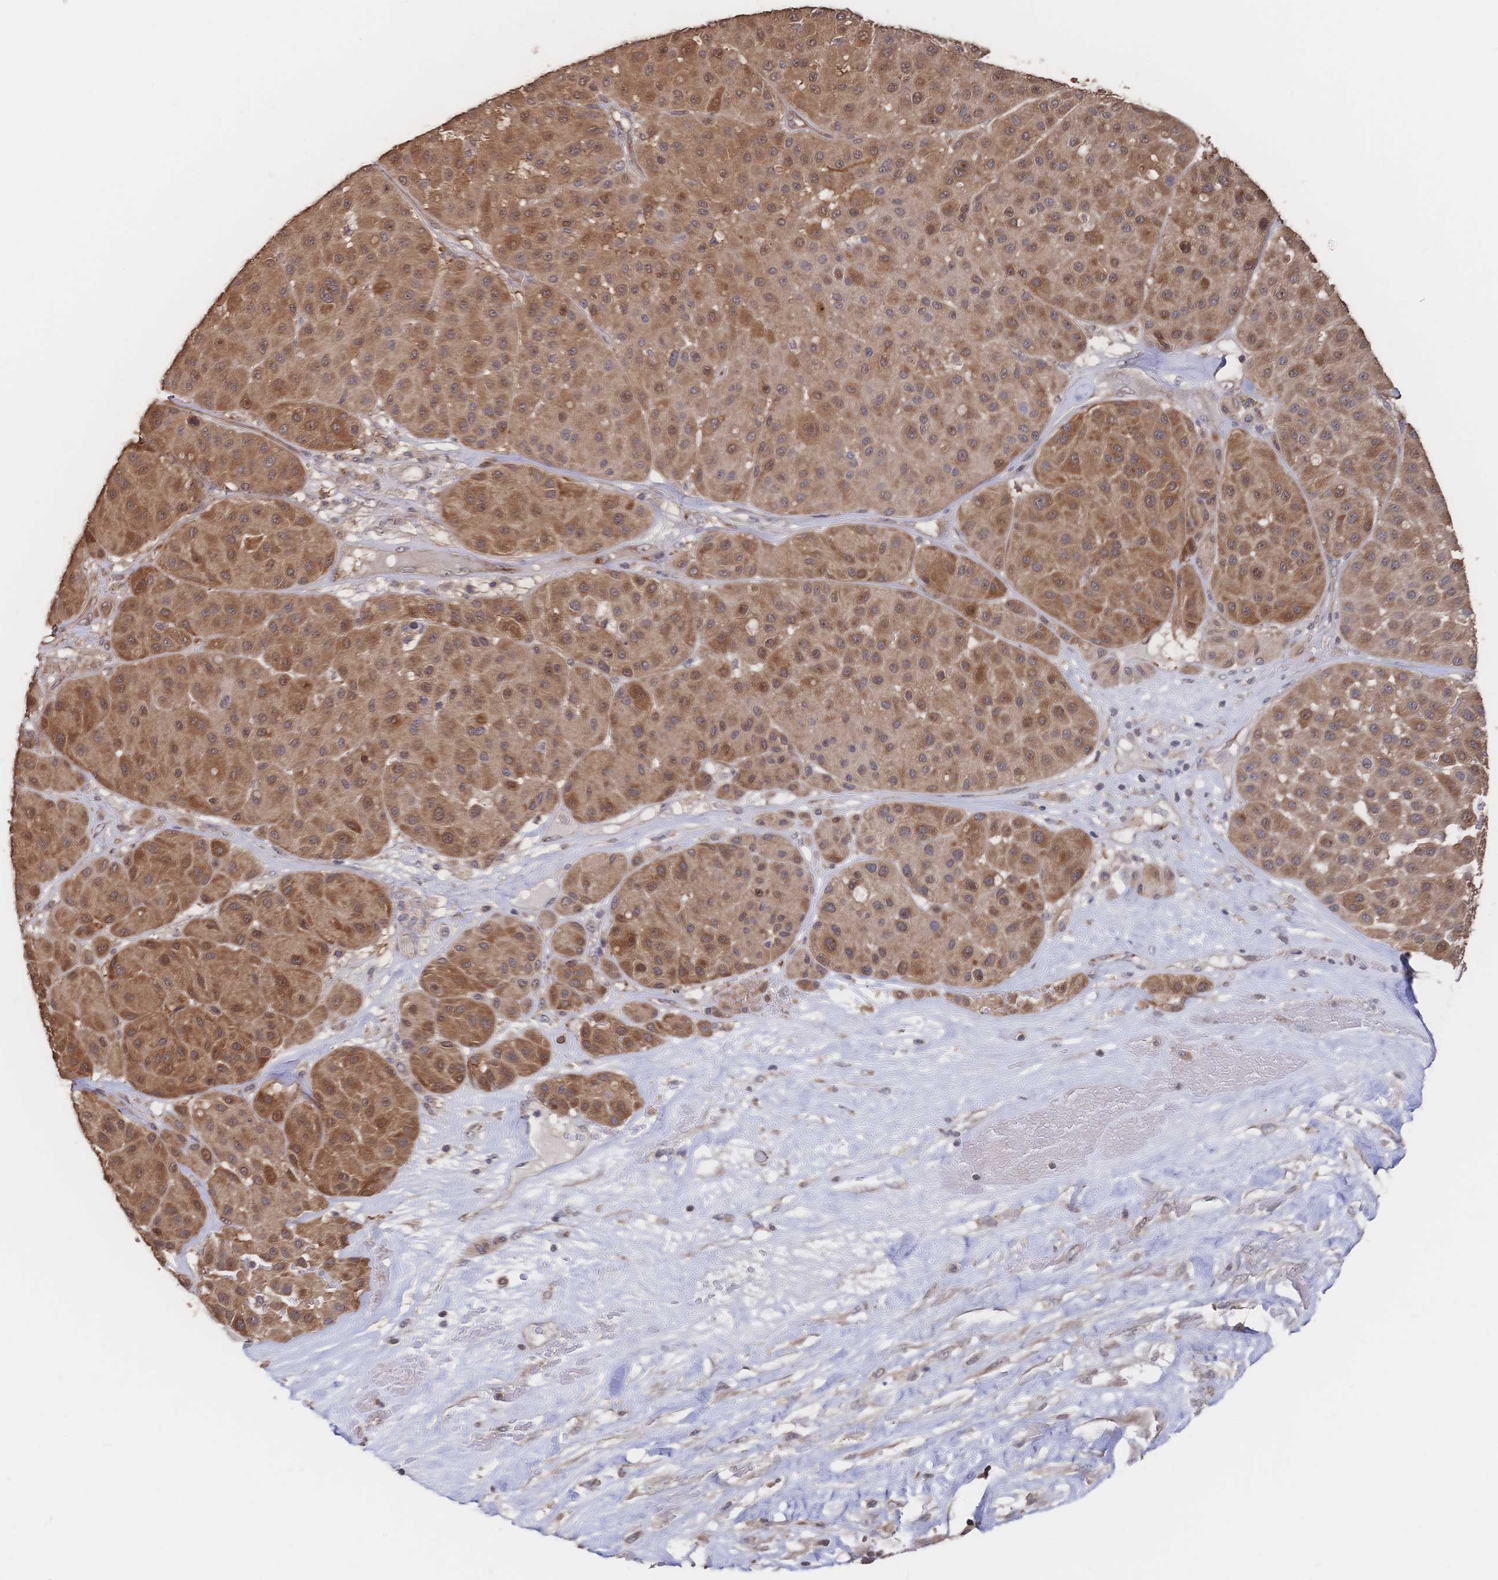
{"staining": {"intensity": "moderate", "quantity": ">75%", "location": "cytoplasmic/membranous,nuclear"}, "tissue": "melanoma", "cell_type": "Tumor cells", "image_type": "cancer", "snomed": [{"axis": "morphology", "description": "Malignant melanoma, Metastatic site"}, {"axis": "topography", "description": "Smooth muscle"}], "caption": "Protein expression analysis of human malignant melanoma (metastatic site) reveals moderate cytoplasmic/membranous and nuclear expression in about >75% of tumor cells. The staining is performed using DAB (3,3'-diaminobenzidine) brown chromogen to label protein expression. The nuclei are counter-stained blue using hematoxylin.", "gene": "DNAJA4", "patient": {"sex": "male", "age": 41}}